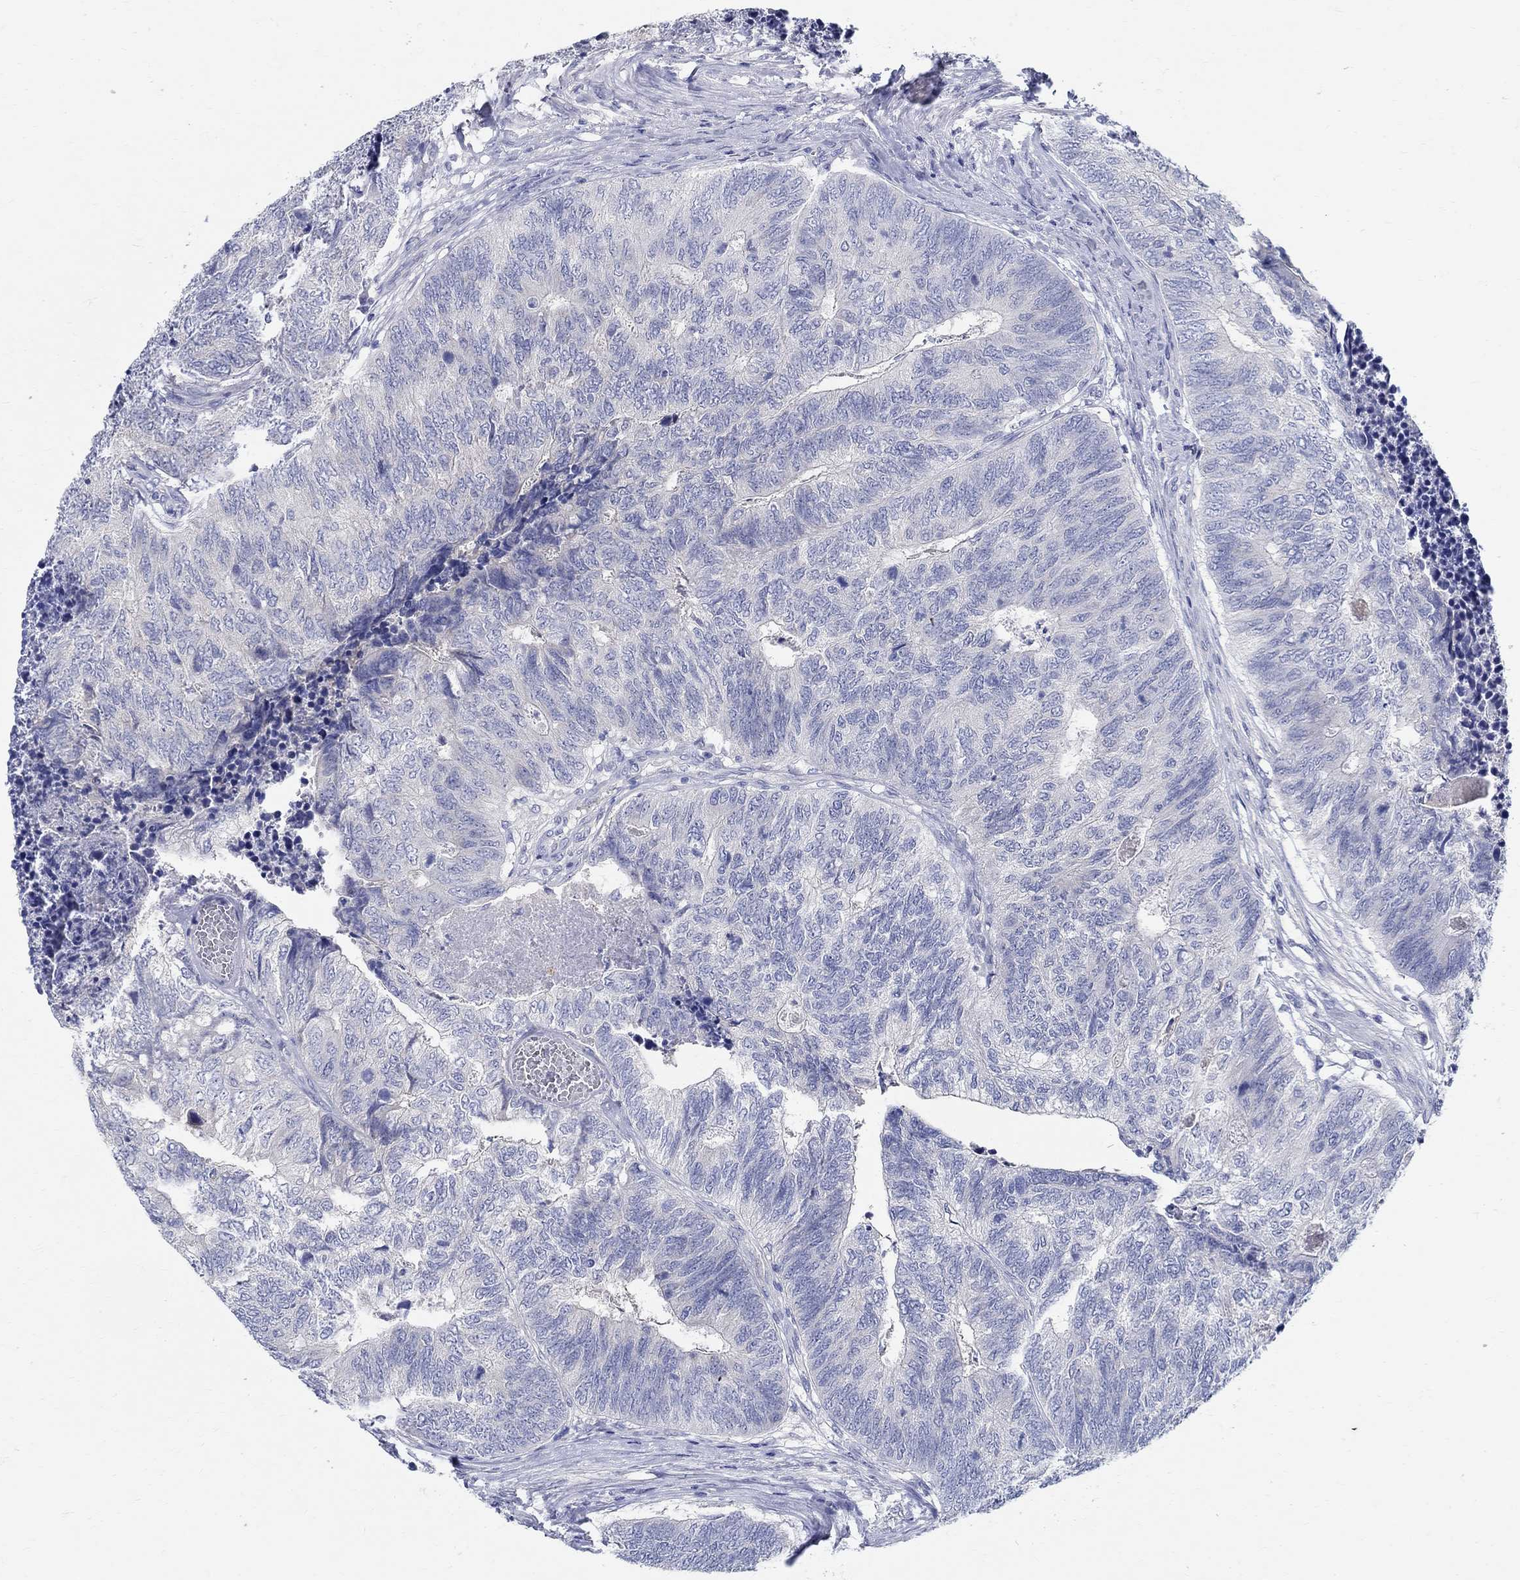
{"staining": {"intensity": "negative", "quantity": "none", "location": "none"}, "tissue": "colorectal cancer", "cell_type": "Tumor cells", "image_type": "cancer", "snomed": [{"axis": "morphology", "description": "Adenocarcinoma, NOS"}, {"axis": "topography", "description": "Colon"}], "caption": "DAB (3,3'-diaminobenzidine) immunohistochemical staining of colorectal adenocarcinoma displays no significant expression in tumor cells. (Immunohistochemistry (ihc), brightfield microscopy, high magnification).", "gene": "CRYGD", "patient": {"sex": "female", "age": 67}}